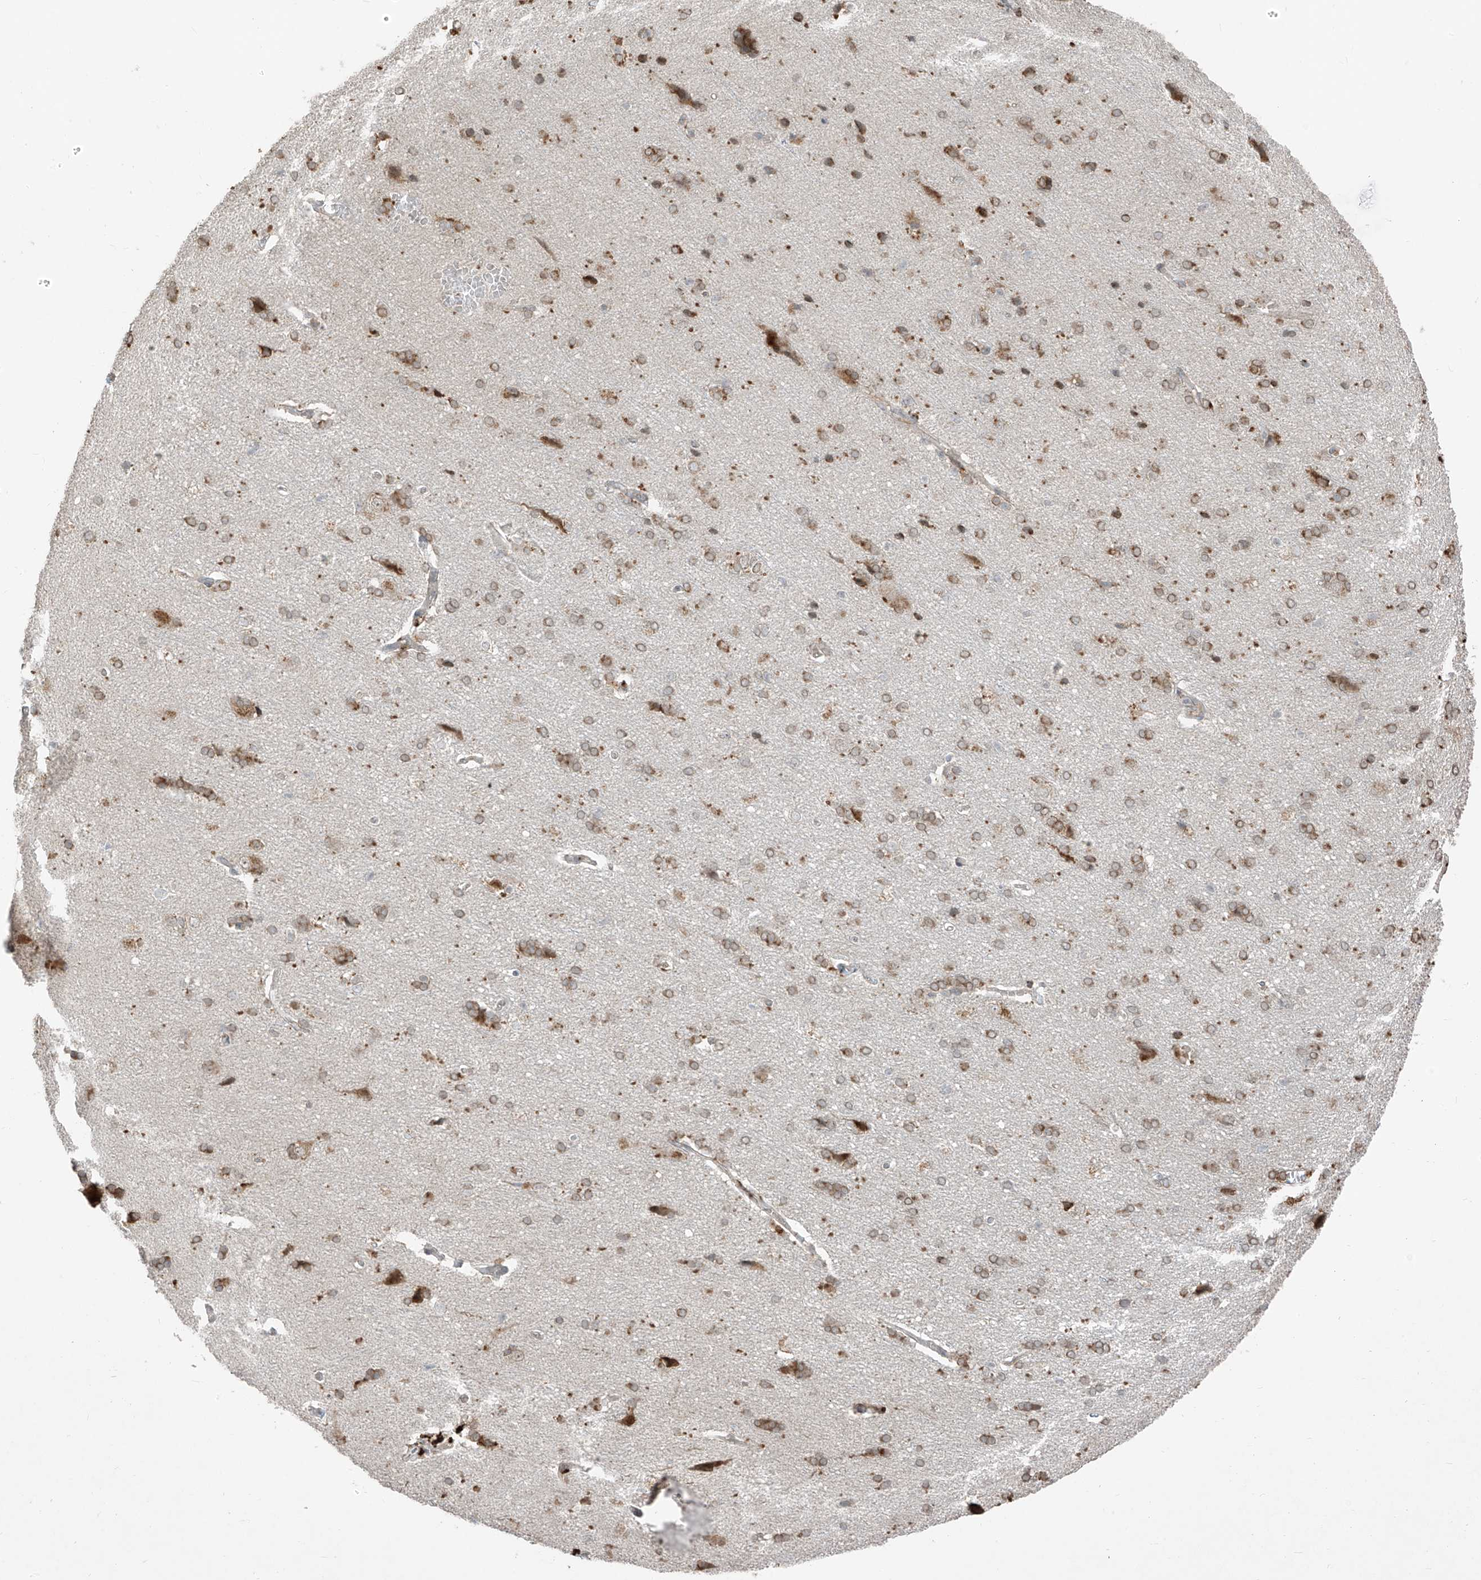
{"staining": {"intensity": "moderate", "quantity": "<25%", "location": "cytoplasmic/membranous"}, "tissue": "cerebral cortex", "cell_type": "Endothelial cells", "image_type": "normal", "snomed": [{"axis": "morphology", "description": "Normal tissue, NOS"}, {"axis": "topography", "description": "Cerebral cortex"}], "caption": "The image demonstrates immunohistochemical staining of unremarkable cerebral cortex. There is moderate cytoplasmic/membranous positivity is present in approximately <25% of endothelial cells.", "gene": "COLGALT2", "patient": {"sex": "male", "age": 62}}